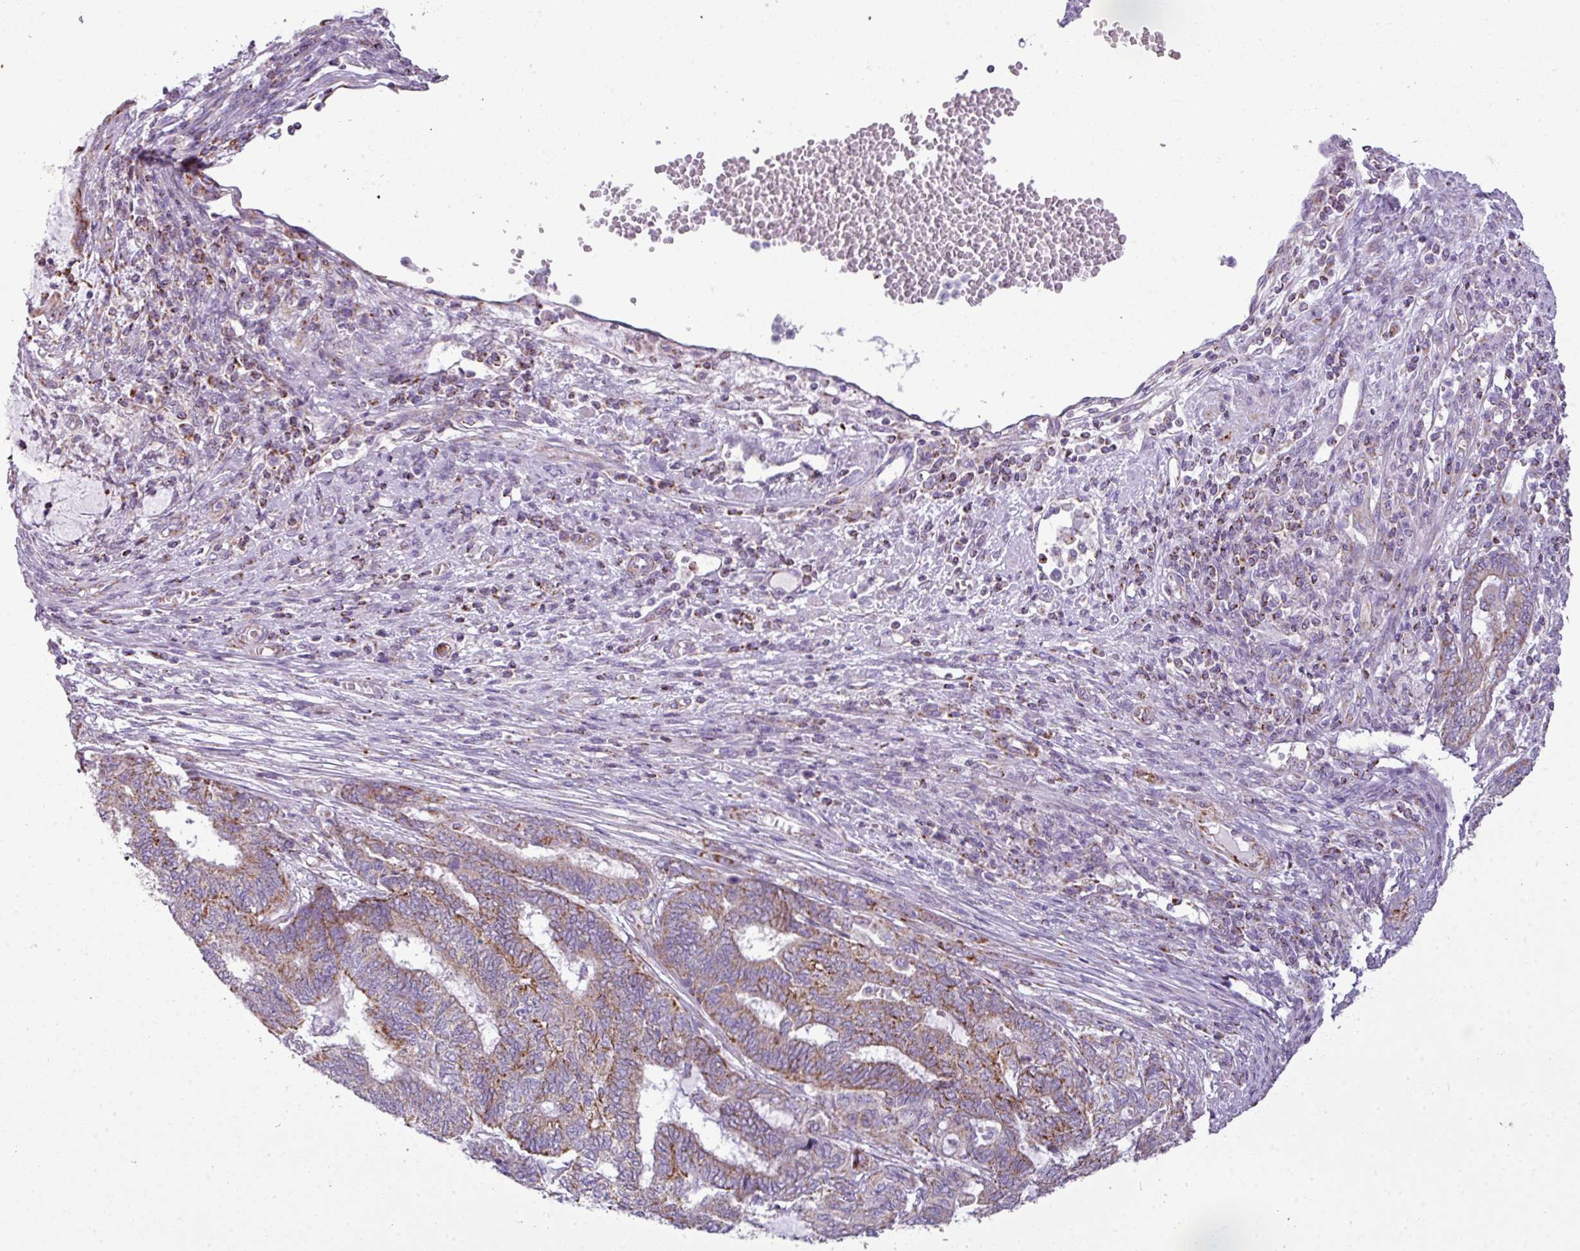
{"staining": {"intensity": "moderate", "quantity": ">75%", "location": "cytoplasmic/membranous"}, "tissue": "endometrial cancer", "cell_type": "Tumor cells", "image_type": "cancer", "snomed": [{"axis": "morphology", "description": "Adenocarcinoma, NOS"}, {"axis": "topography", "description": "Uterus"}, {"axis": "topography", "description": "Endometrium"}], "caption": "DAB immunohistochemical staining of human endometrial adenocarcinoma exhibits moderate cytoplasmic/membranous protein expression in approximately >75% of tumor cells. Using DAB (brown) and hematoxylin (blue) stains, captured at high magnification using brightfield microscopy.", "gene": "ZNF81", "patient": {"sex": "female", "age": 70}}